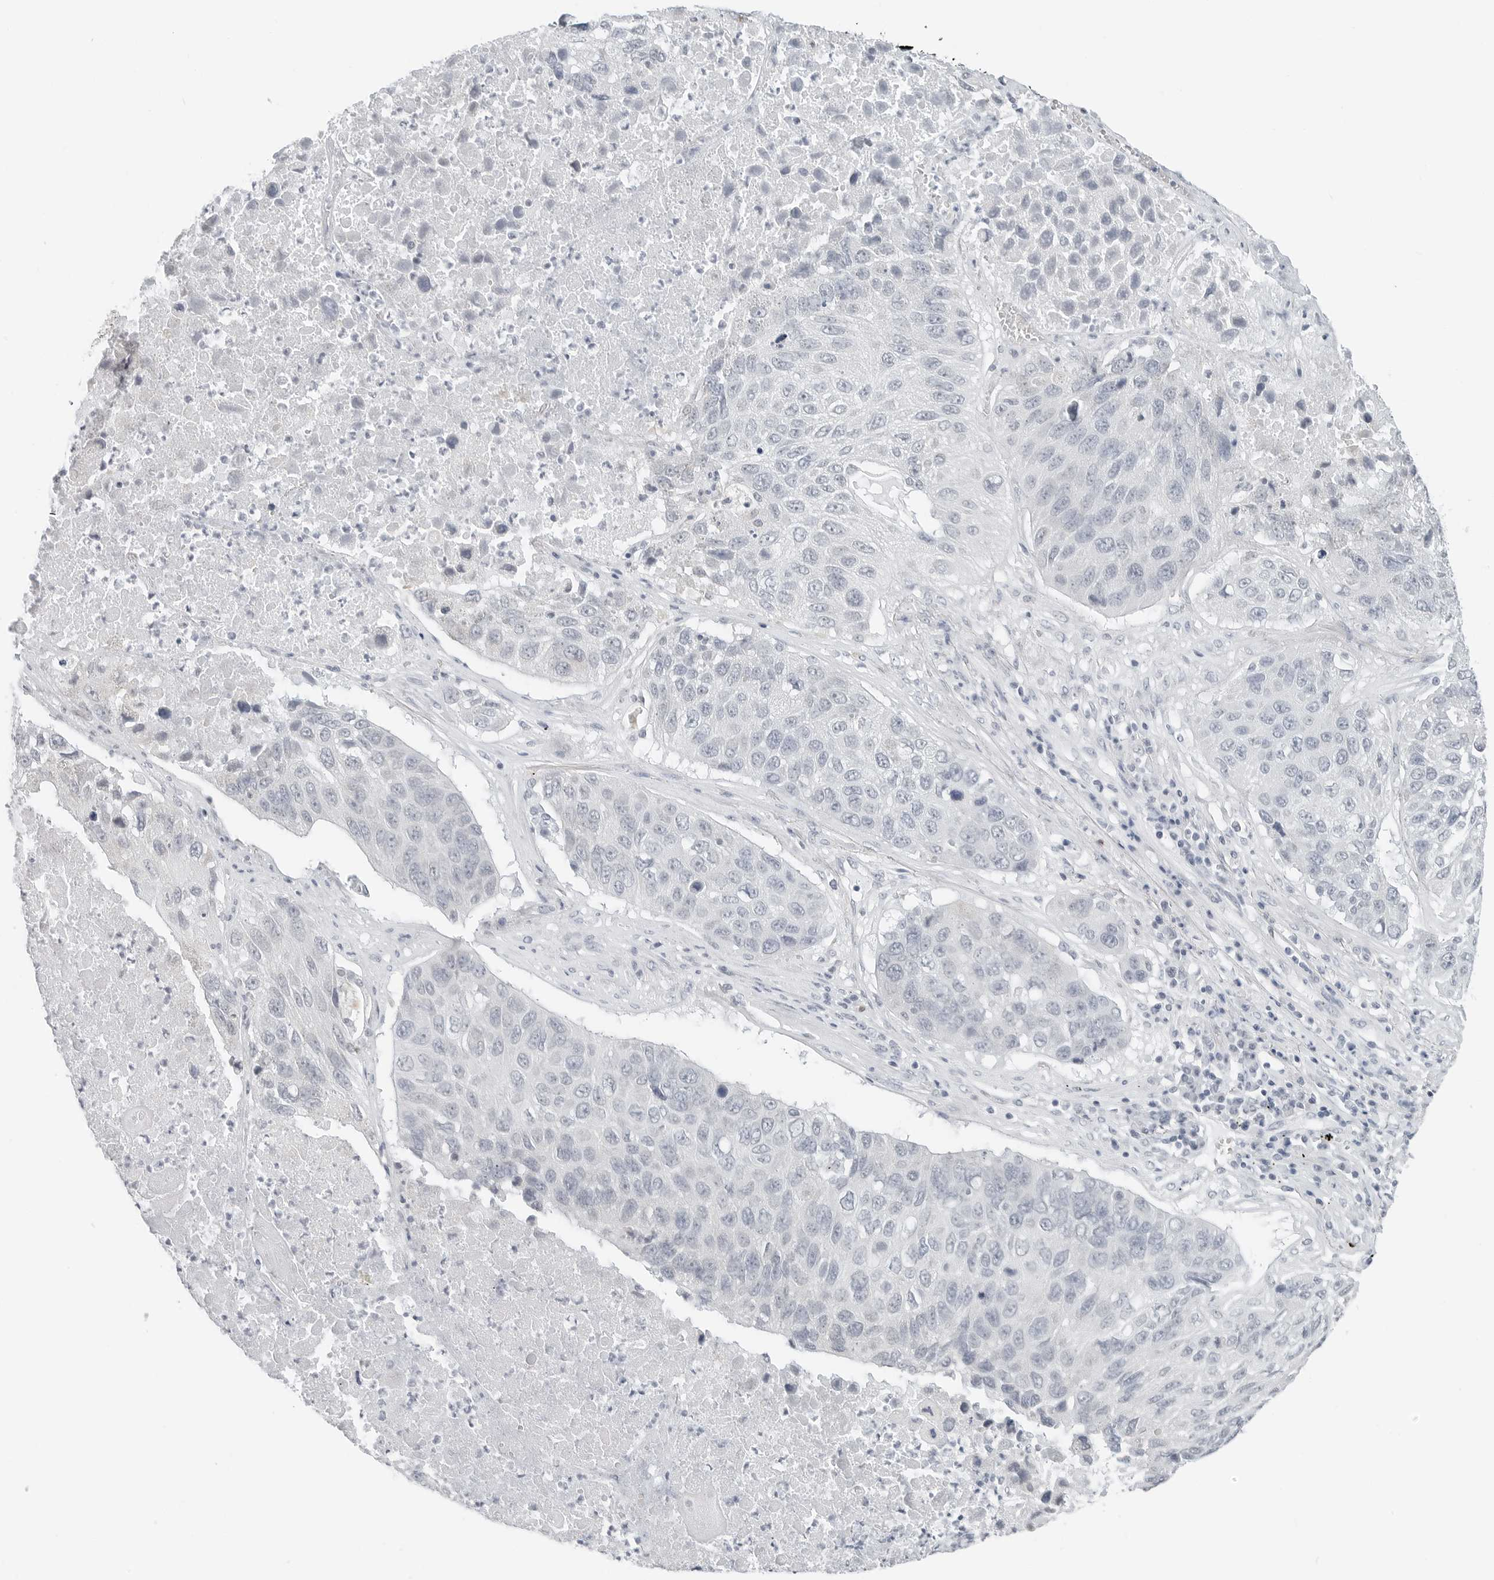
{"staining": {"intensity": "negative", "quantity": "none", "location": "none"}, "tissue": "lung cancer", "cell_type": "Tumor cells", "image_type": "cancer", "snomed": [{"axis": "morphology", "description": "Squamous cell carcinoma, NOS"}, {"axis": "topography", "description": "Lung"}], "caption": "Tumor cells show no significant staining in lung squamous cell carcinoma. (DAB (3,3'-diaminobenzidine) immunohistochemistry (IHC) visualized using brightfield microscopy, high magnification).", "gene": "XIRP1", "patient": {"sex": "male", "age": 61}}